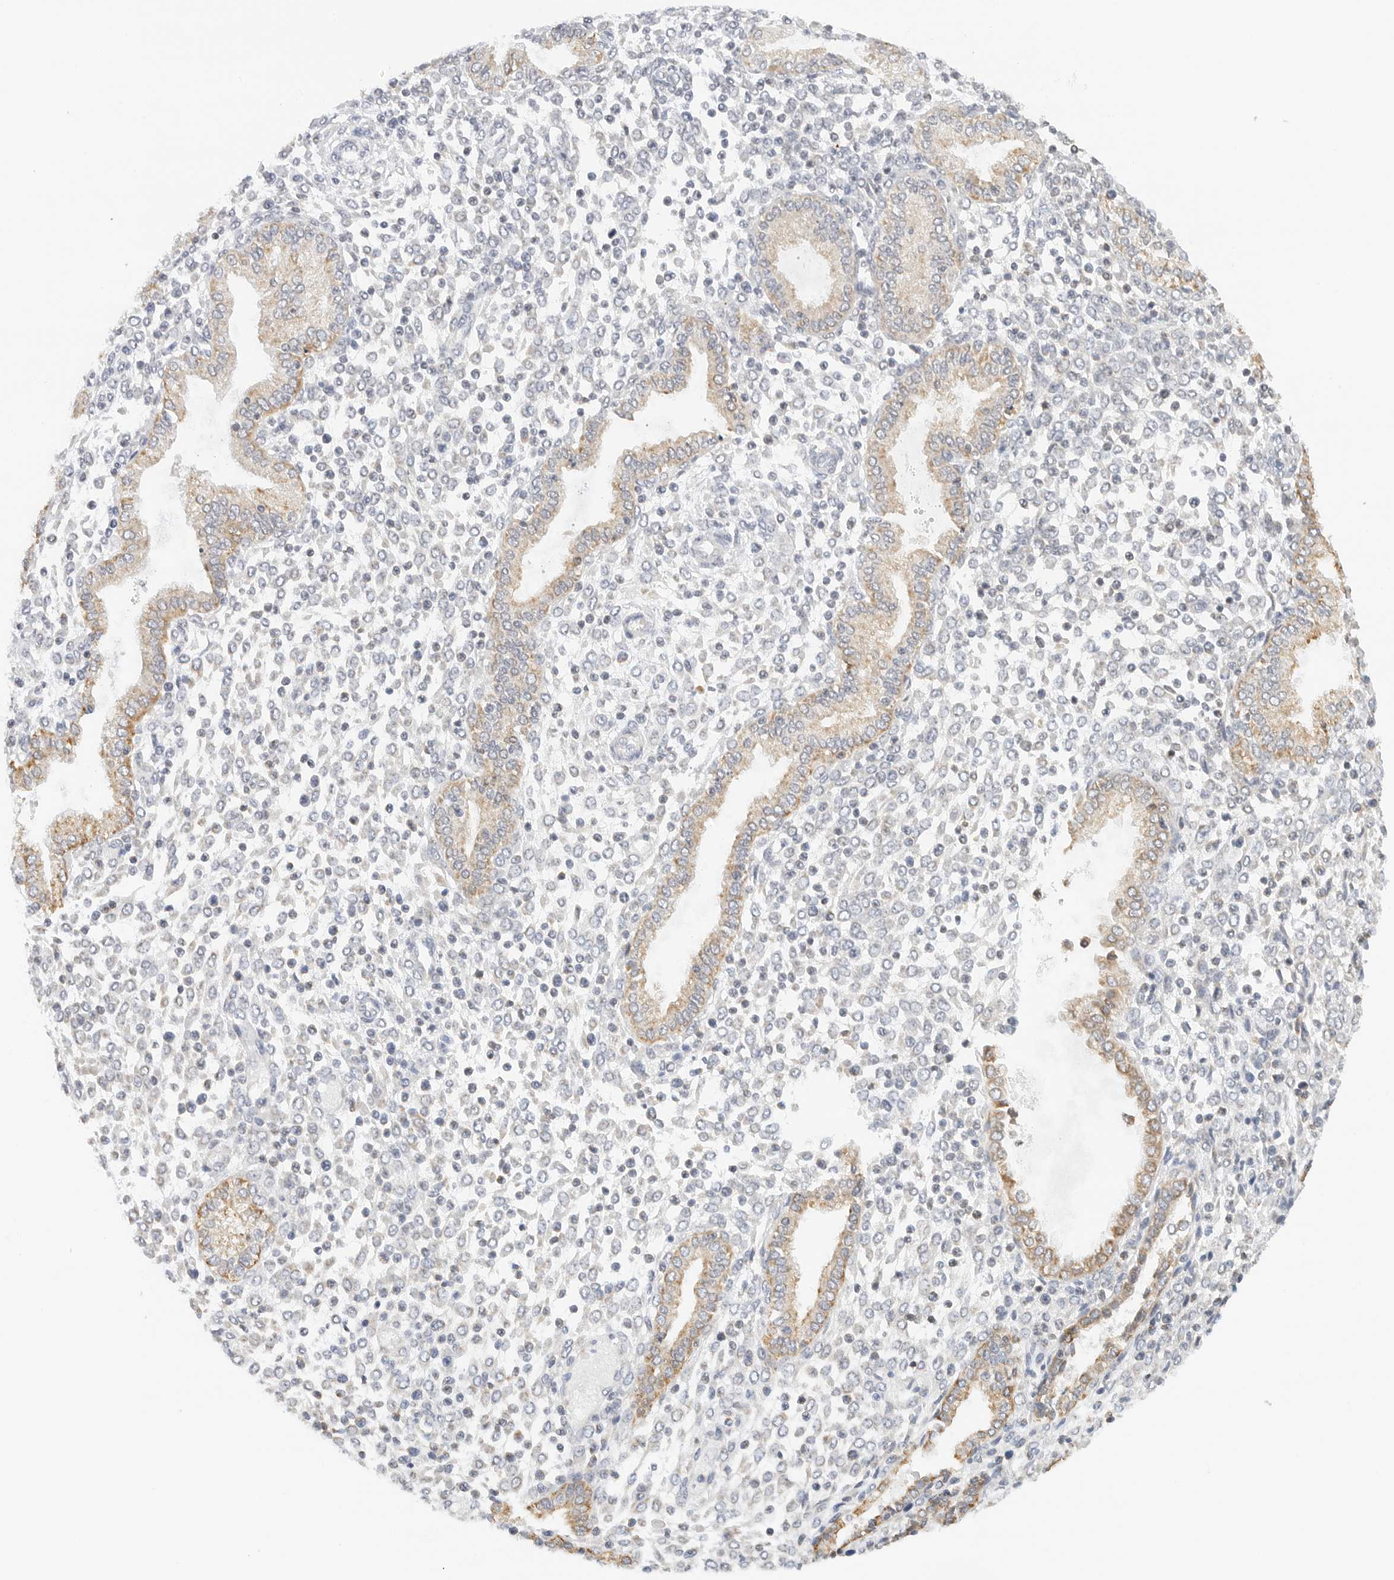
{"staining": {"intensity": "negative", "quantity": "none", "location": "none"}, "tissue": "endometrium", "cell_type": "Cells in endometrial stroma", "image_type": "normal", "snomed": [{"axis": "morphology", "description": "Normal tissue, NOS"}, {"axis": "topography", "description": "Endometrium"}], "caption": "DAB immunohistochemical staining of normal human endometrium displays no significant expression in cells in endometrial stroma.", "gene": "ATL1", "patient": {"sex": "female", "age": 53}}